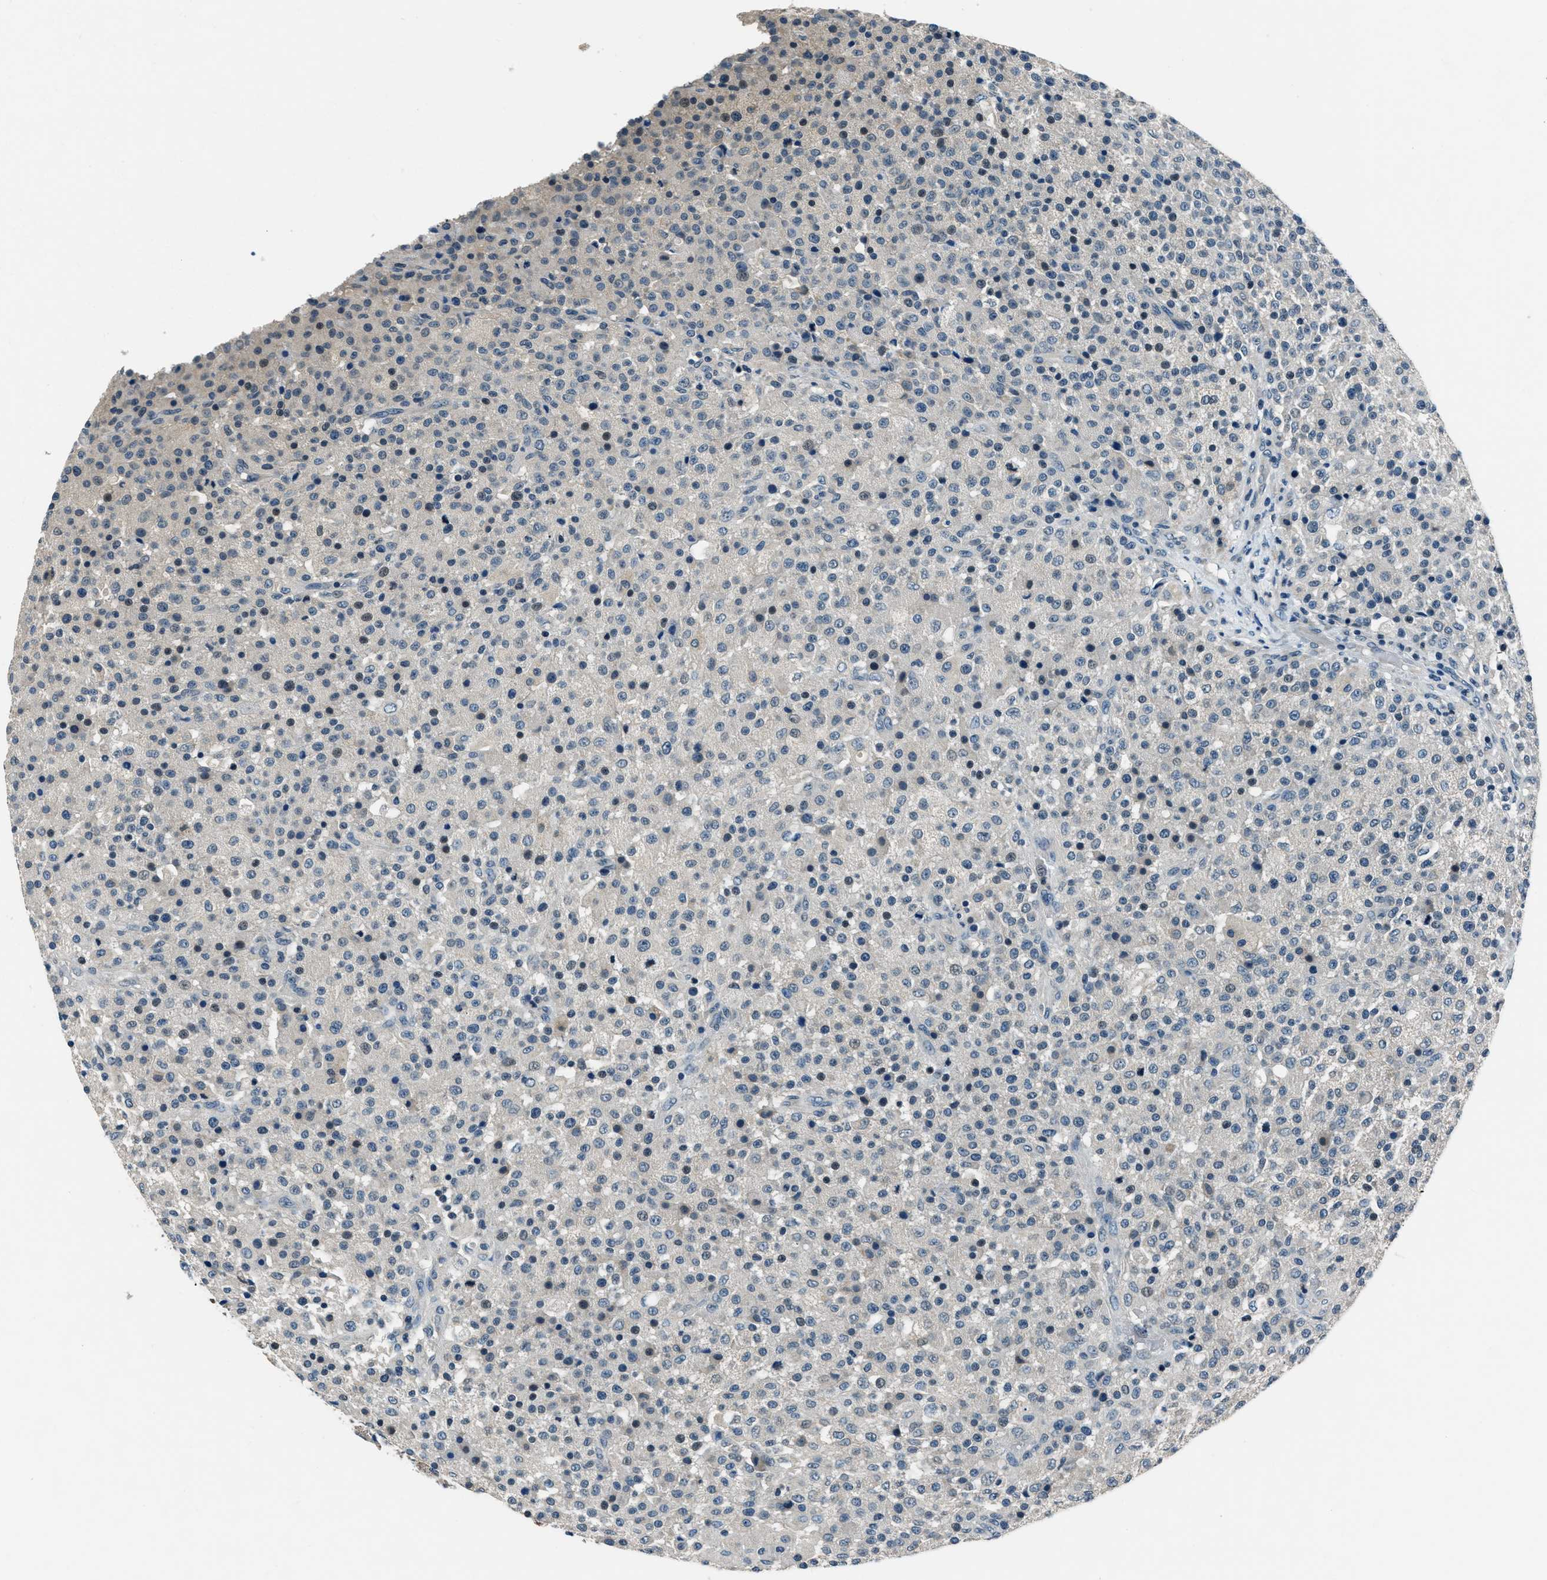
{"staining": {"intensity": "weak", "quantity": "<25%", "location": "cytoplasmic/membranous"}, "tissue": "testis cancer", "cell_type": "Tumor cells", "image_type": "cancer", "snomed": [{"axis": "morphology", "description": "Seminoma, NOS"}, {"axis": "topography", "description": "Testis"}], "caption": "Immunohistochemistry micrograph of human testis seminoma stained for a protein (brown), which reveals no staining in tumor cells. (Immunohistochemistry, brightfield microscopy, high magnification).", "gene": "NME8", "patient": {"sex": "male", "age": 59}}